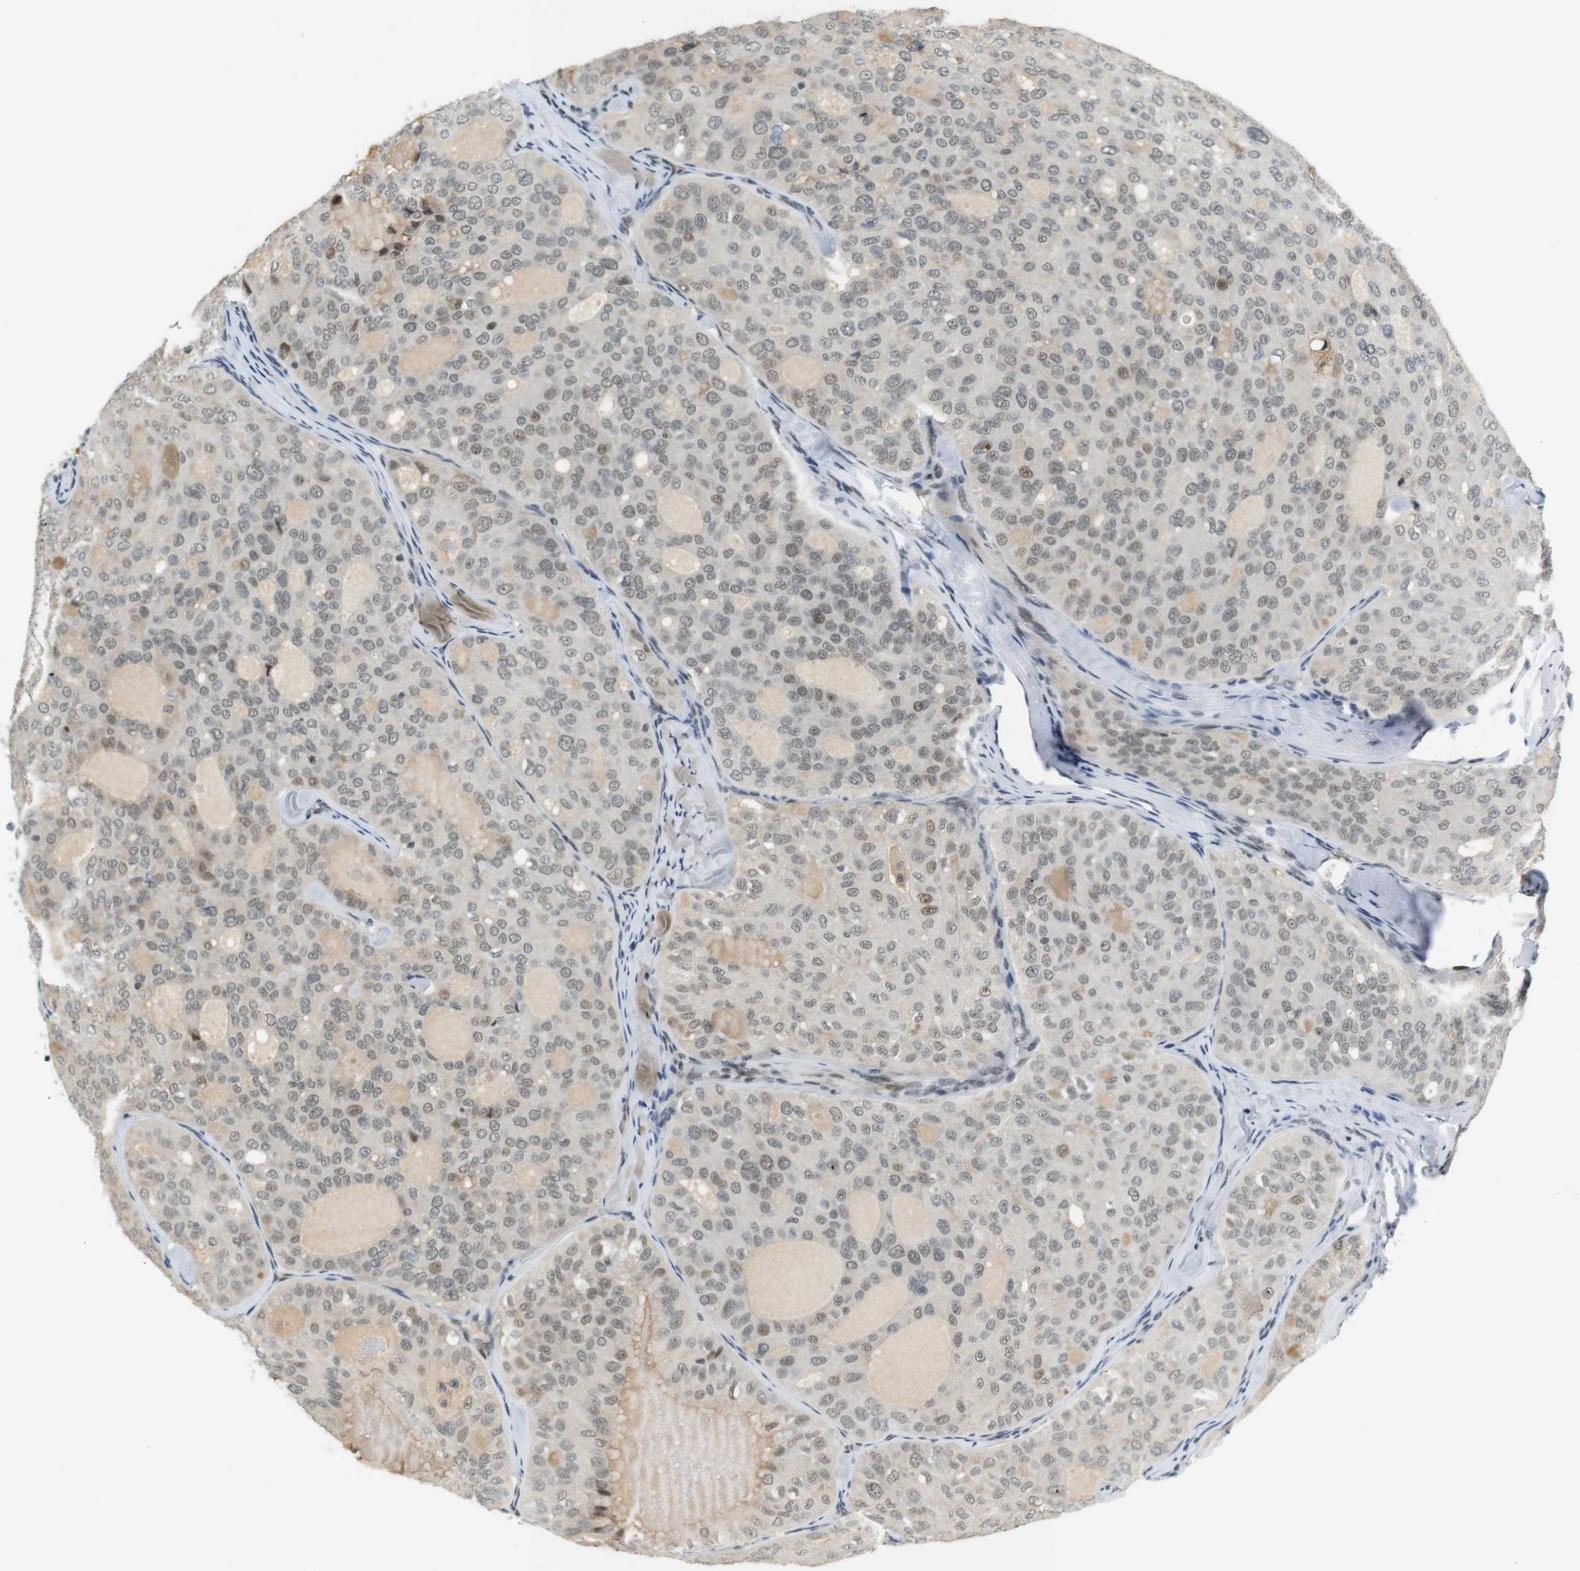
{"staining": {"intensity": "weak", "quantity": "25%-75%", "location": "nuclear"}, "tissue": "thyroid cancer", "cell_type": "Tumor cells", "image_type": "cancer", "snomed": [{"axis": "morphology", "description": "Follicular adenoma carcinoma, NOS"}, {"axis": "topography", "description": "Thyroid gland"}], "caption": "Protein staining of thyroid follicular adenoma carcinoma tissue shows weak nuclear positivity in approximately 25%-75% of tumor cells.", "gene": "RNF38", "patient": {"sex": "male", "age": 75}}